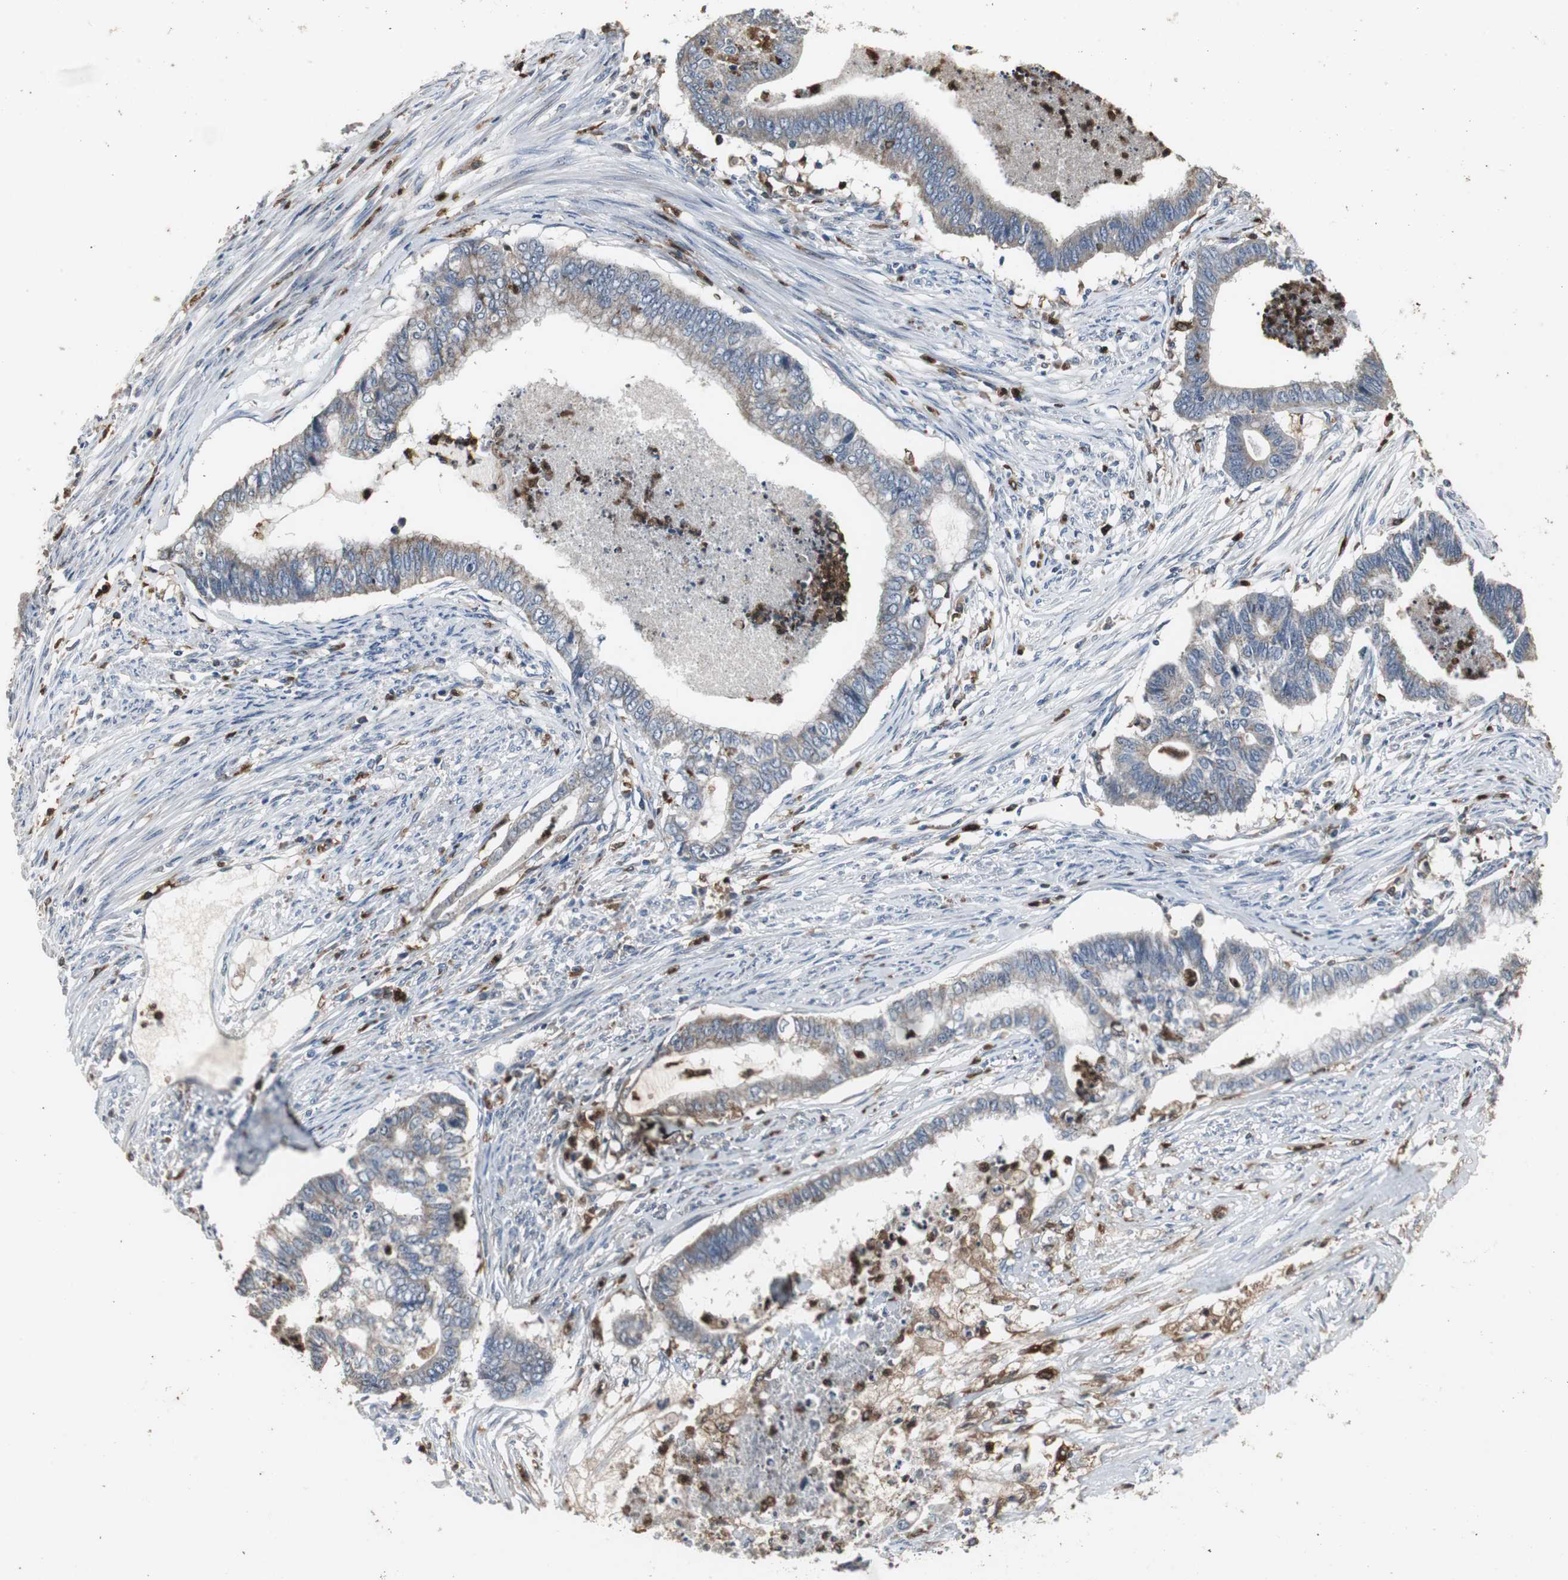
{"staining": {"intensity": "weak", "quantity": ">75%", "location": "cytoplasmic/membranous"}, "tissue": "endometrial cancer", "cell_type": "Tumor cells", "image_type": "cancer", "snomed": [{"axis": "morphology", "description": "Adenocarcinoma, NOS"}, {"axis": "topography", "description": "Endometrium"}], "caption": "Tumor cells show low levels of weak cytoplasmic/membranous positivity in approximately >75% of cells in human endometrial adenocarcinoma.", "gene": "NCF2", "patient": {"sex": "female", "age": 79}}